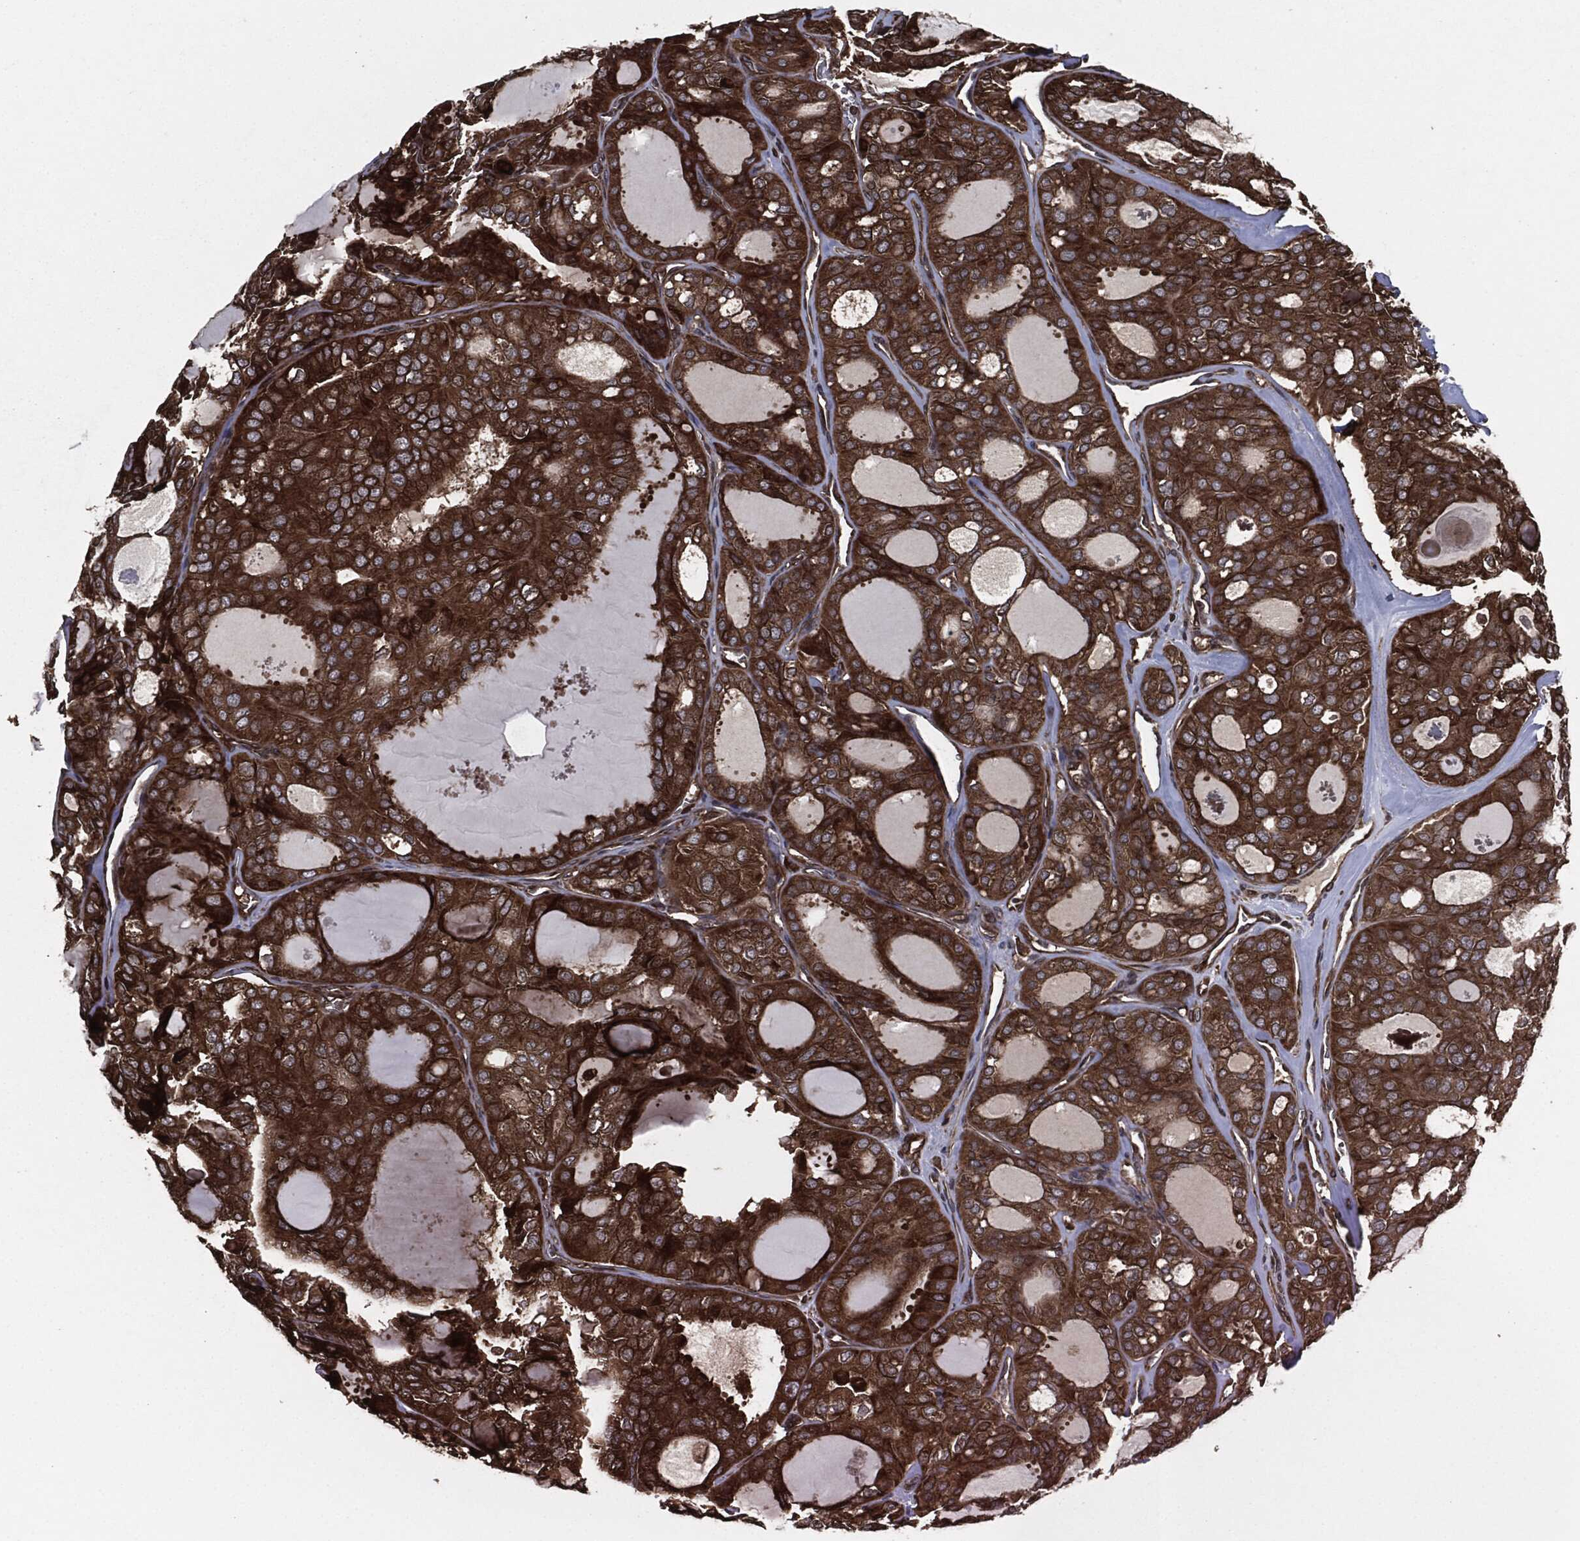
{"staining": {"intensity": "strong", "quantity": ">75%", "location": "cytoplasmic/membranous"}, "tissue": "thyroid cancer", "cell_type": "Tumor cells", "image_type": "cancer", "snomed": [{"axis": "morphology", "description": "Follicular adenoma carcinoma, NOS"}, {"axis": "topography", "description": "Thyroid gland"}], "caption": "Immunohistochemistry (IHC) (DAB (3,3'-diaminobenzidine)) staining of human thyroid cancer (follicular adenoma carcinoma) reveals strong cytoplasmic/membranous protein expression in approximately >75% of tumor cells. The staining was performed using DAB to visualize the protein expression in brown, while the nuclei were stained in blue with hematoxylin (Magnification: 20x).", "gene": "RAP1GDS1", "patient": {"sex": "male", "age": 75}}